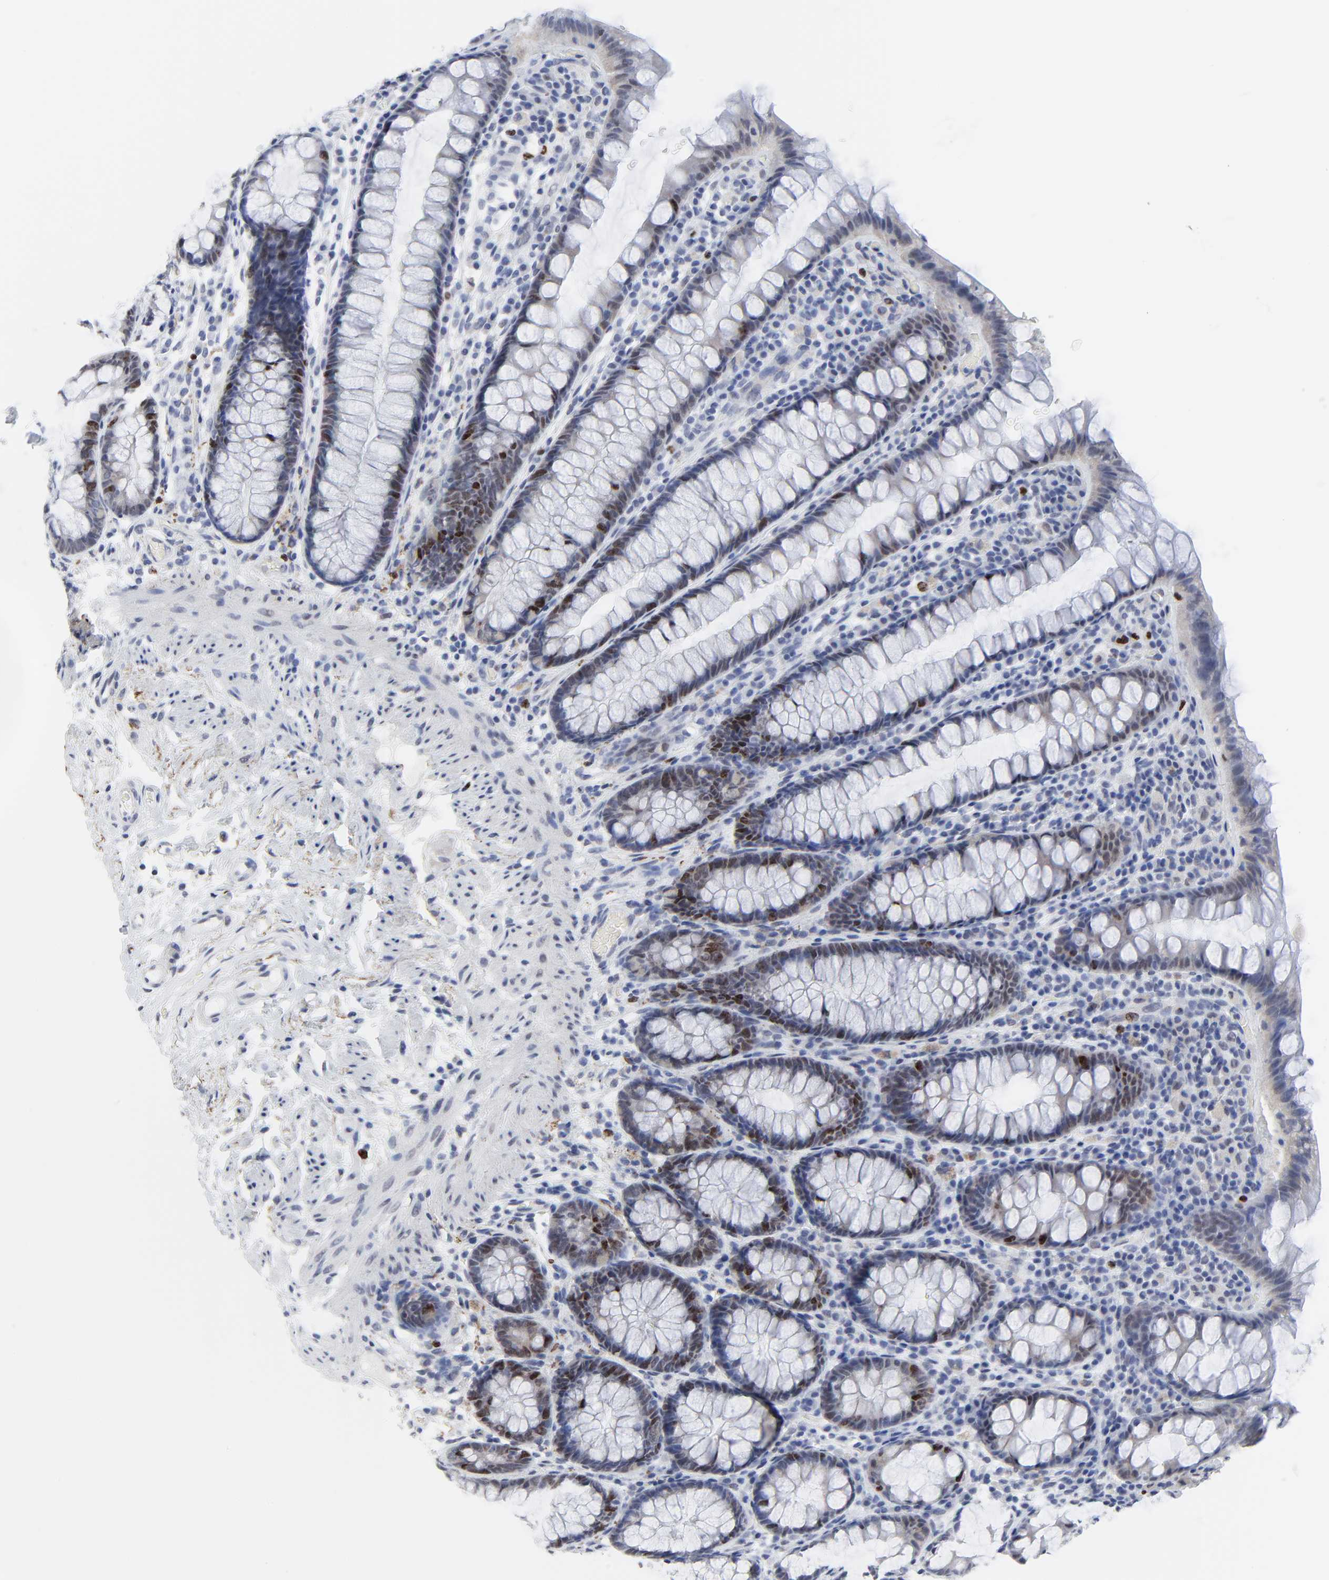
{"staining": {"intensity": "moderate", "quantity": "<25%", "location": "nuclear"}, "tissue": "rectum", "cell_type": "Glandular cells", "image_type": "normal", "snomed": [{"axis": "morphology", "description": "Normal tissue, NOS"}, {"axis": "topography", "description": "Rectum"}], "caption": "Immunohistochemistry histopathology image of benign rectum: rectum stained using IHC reveals low levels of moderate protein expression localized specifically in the nuclear of glandular cells, appearing as a nuclear brown color.", "gene": "ZNF589", "patient": {"sex": "male", "age": 92}}